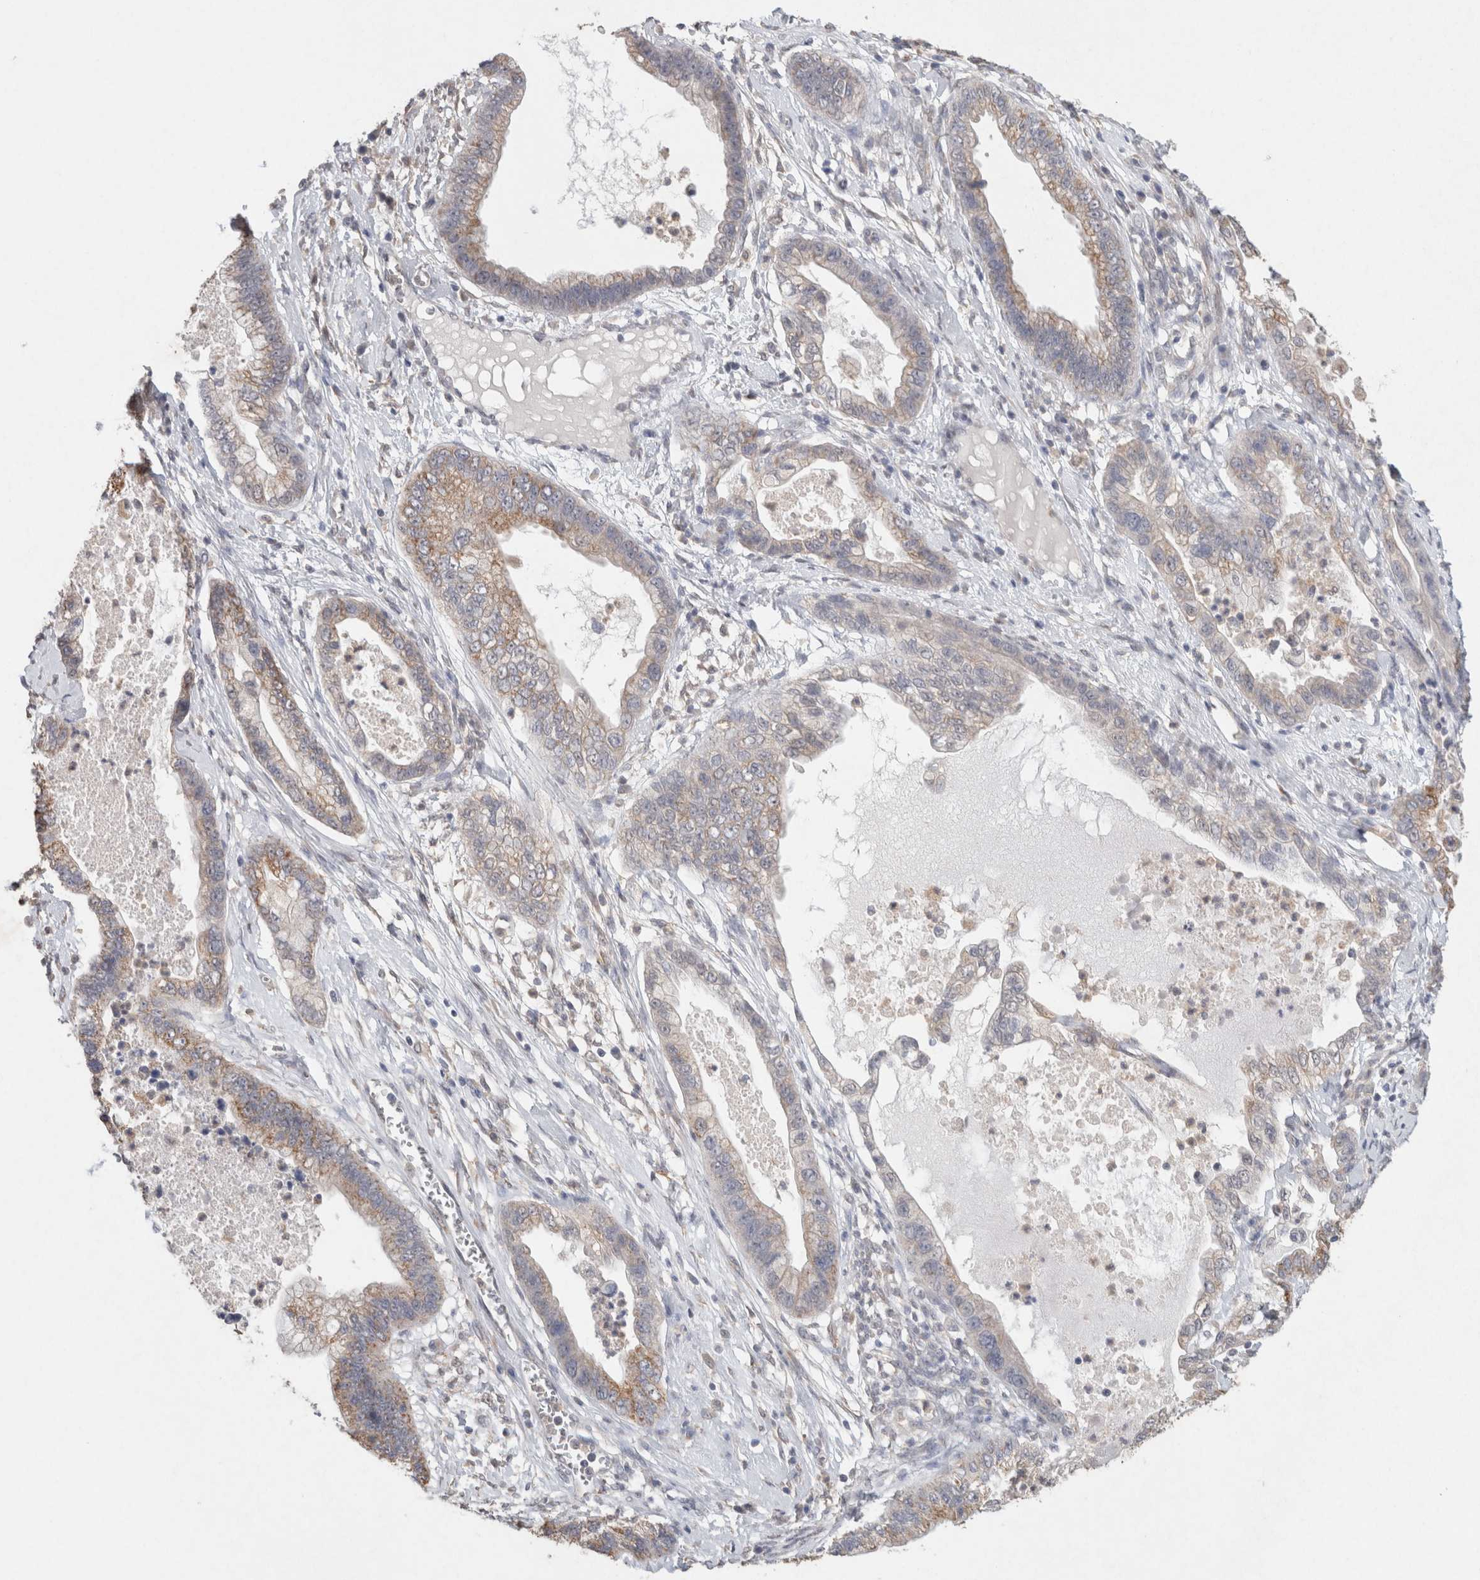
{"staining": {"intensity": "moderate", "quantity": ">75%", "location": "cytoplasmic/membranous"}, "tissue": "cervical cancer", "cell_type": "Tumor cells", "image_type": "cancer", "snomed": [{"axis": "morphology", "description": "Adenocarcinoma, NOS"}, {"axis": "topography", "description": "Cervix"}], "caption": "A histopathology image of human cervical adenocarcinoma stained for a protein displays moderate cytoplasmic/membranous brown staining in tumor cells.", "gene": "RAB14", "patient": {"sex": "female", "age": 44}}